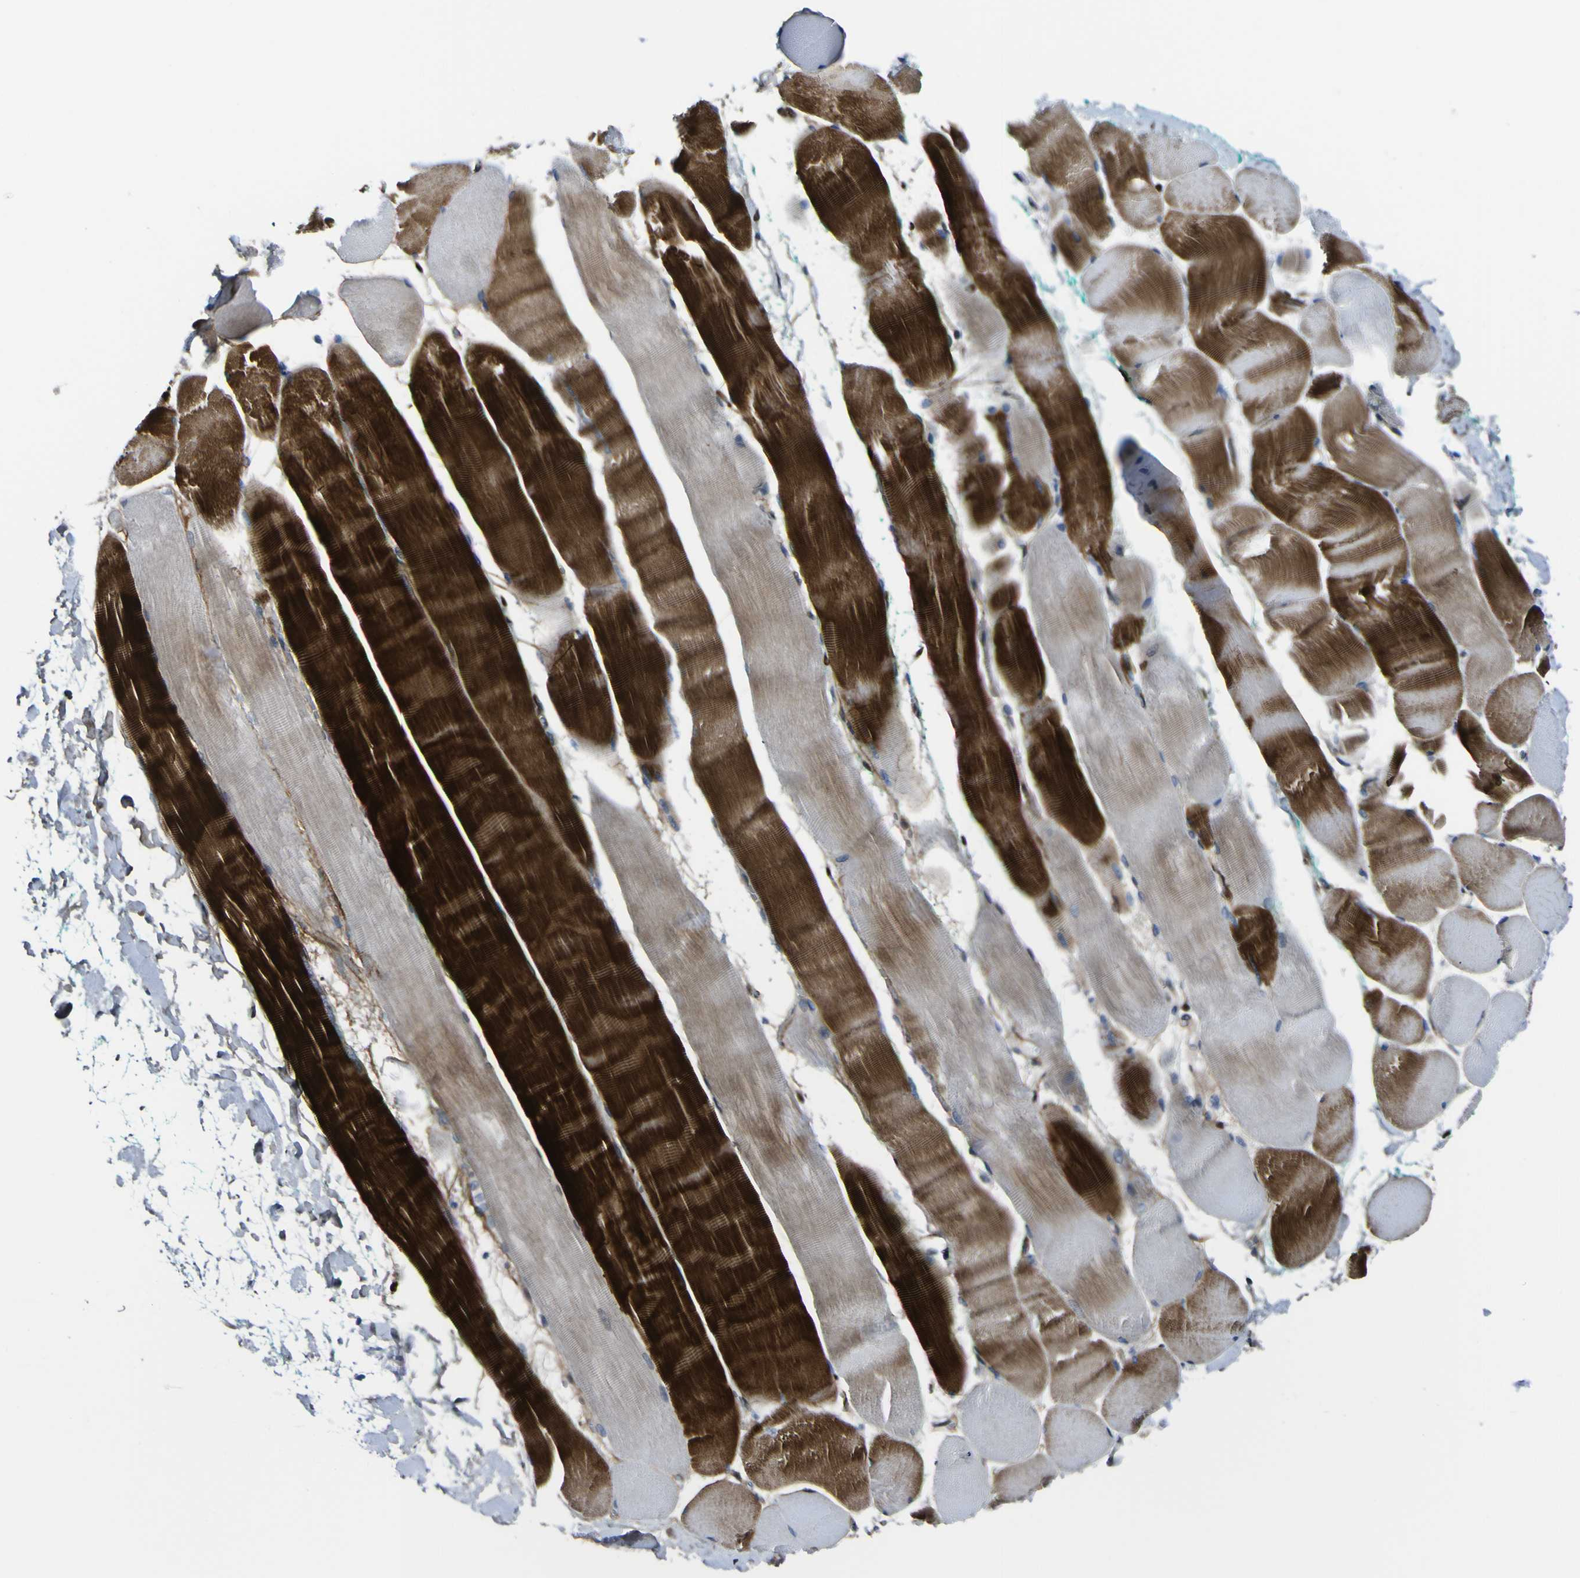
{"staining": {"intensity": "strong", "quantity": "25%-75%", "location": "cytoplasmic/membranous"}, "tissue": "skeletal muscle", "cell_type": "Myocytes", "image_type": "normal", "snomed": [{"axis": "morphology", "description": "Normal tissue, NOS"}, {"axis": "morphology", "description": "Squamous cell carcinoma, NOS"}, {"axis": "topography", "description": "Skeletal muscle"}], "caption": "Protein staining exhibits strong cytoplasmic/membranous expression in approximately 25%-75% of myocytes in benign skeletal muscle.", "gene": "LRRN1", "patient": {"sex": "male", "age": 51}}